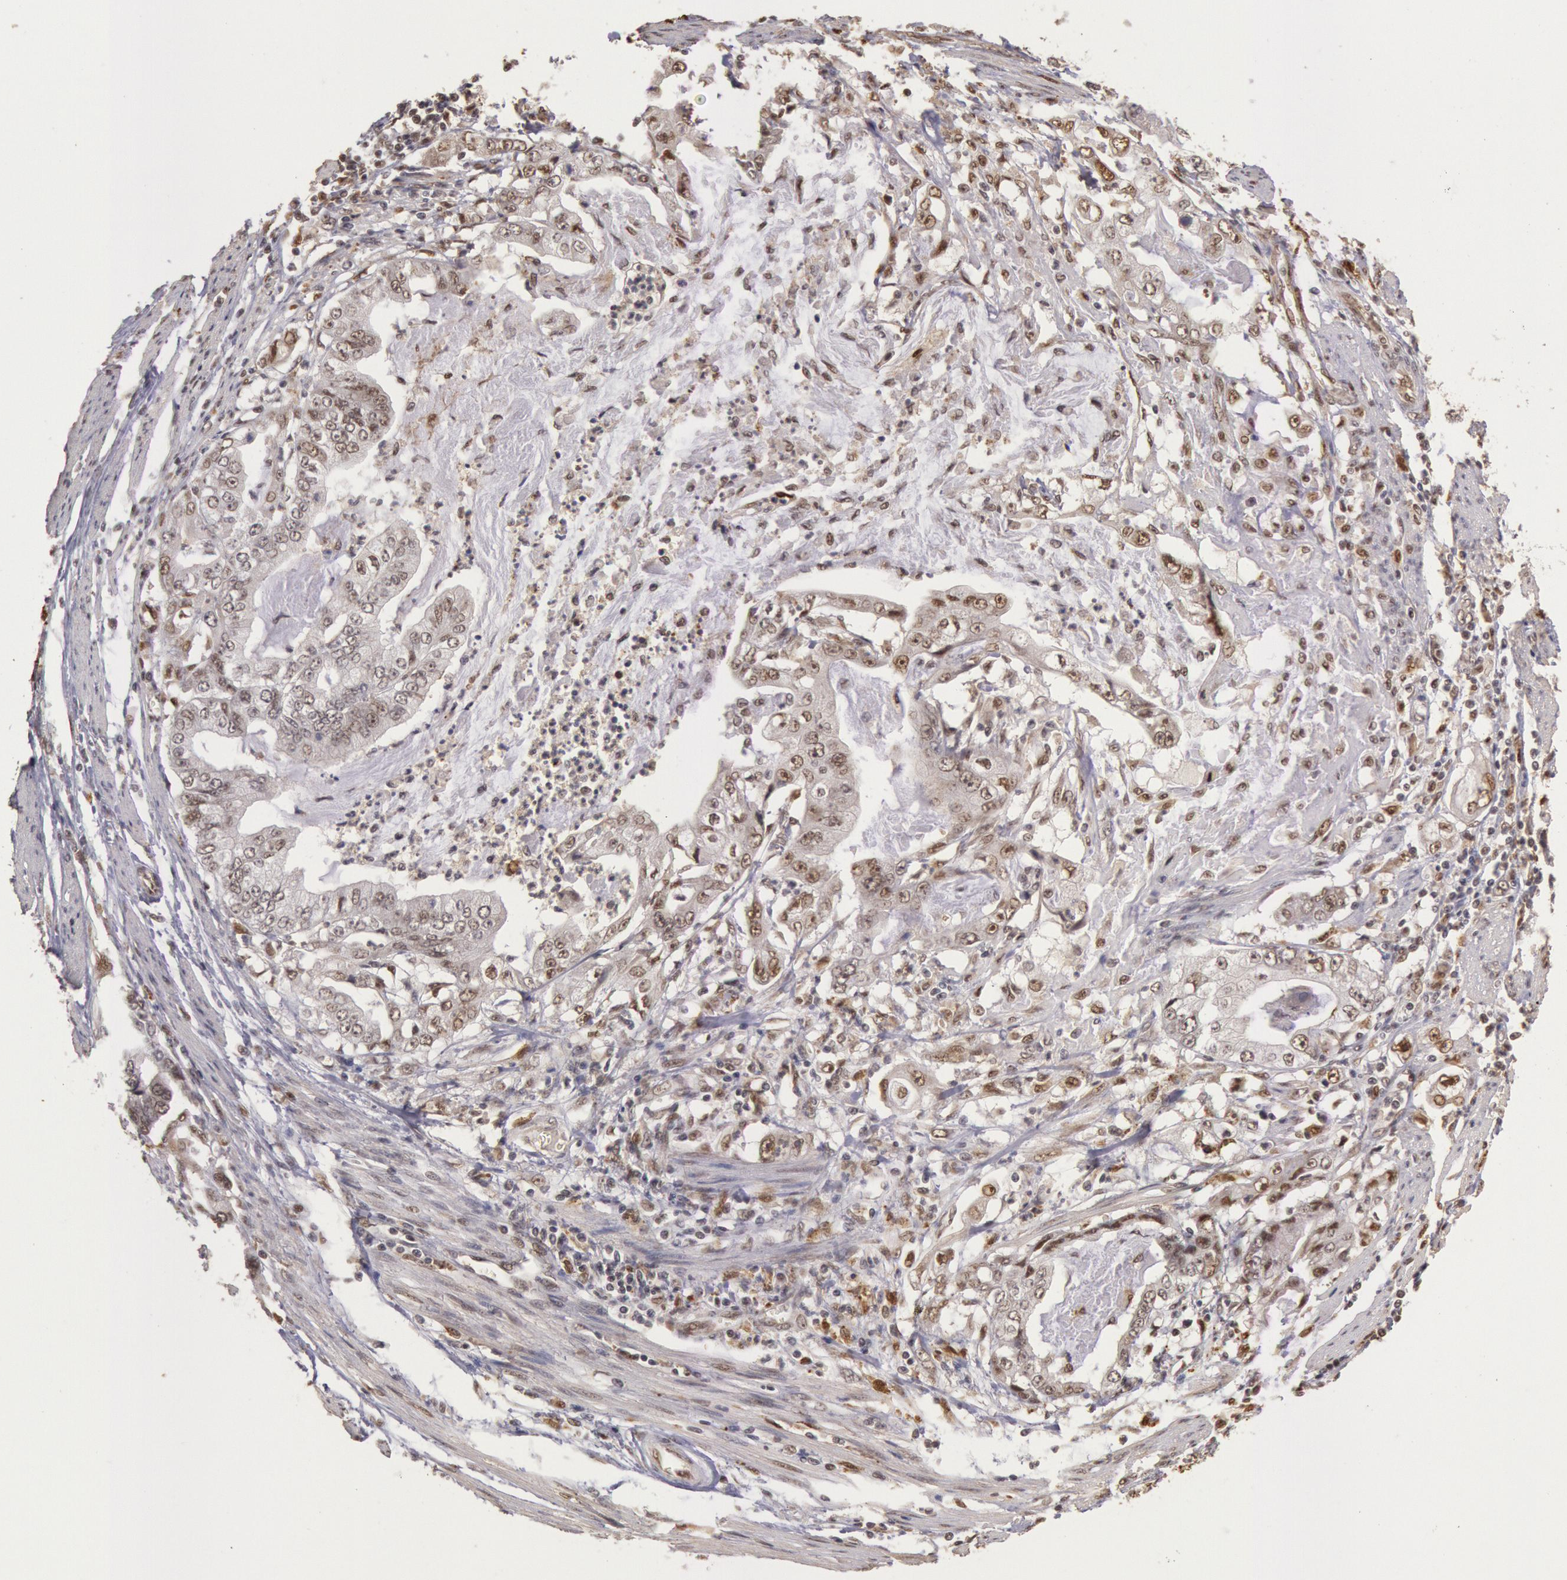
{"staining": {"intensity": "weak", "quantity": ">75%", "location": "nuclear"}, "tissue": "stomach cancer", "cell_type": "Tumor cells", "image_type": "cancer", "snomed": [{"axis": "morphology", "description": "Adenocarcinoma, NOS"}, {"axis": "topography", "description": "Pancreas"}, {"axis": "topography", "description": "Stomach, upper"}], "caption": "There is low levels of weak nuclear expression in tumor cells of stomach adenocarcinoma, as demonstrated by immunohistochemical staining (brown color).", "gene": "LIG4", "patient": {"sex": "male", "age": 77}}